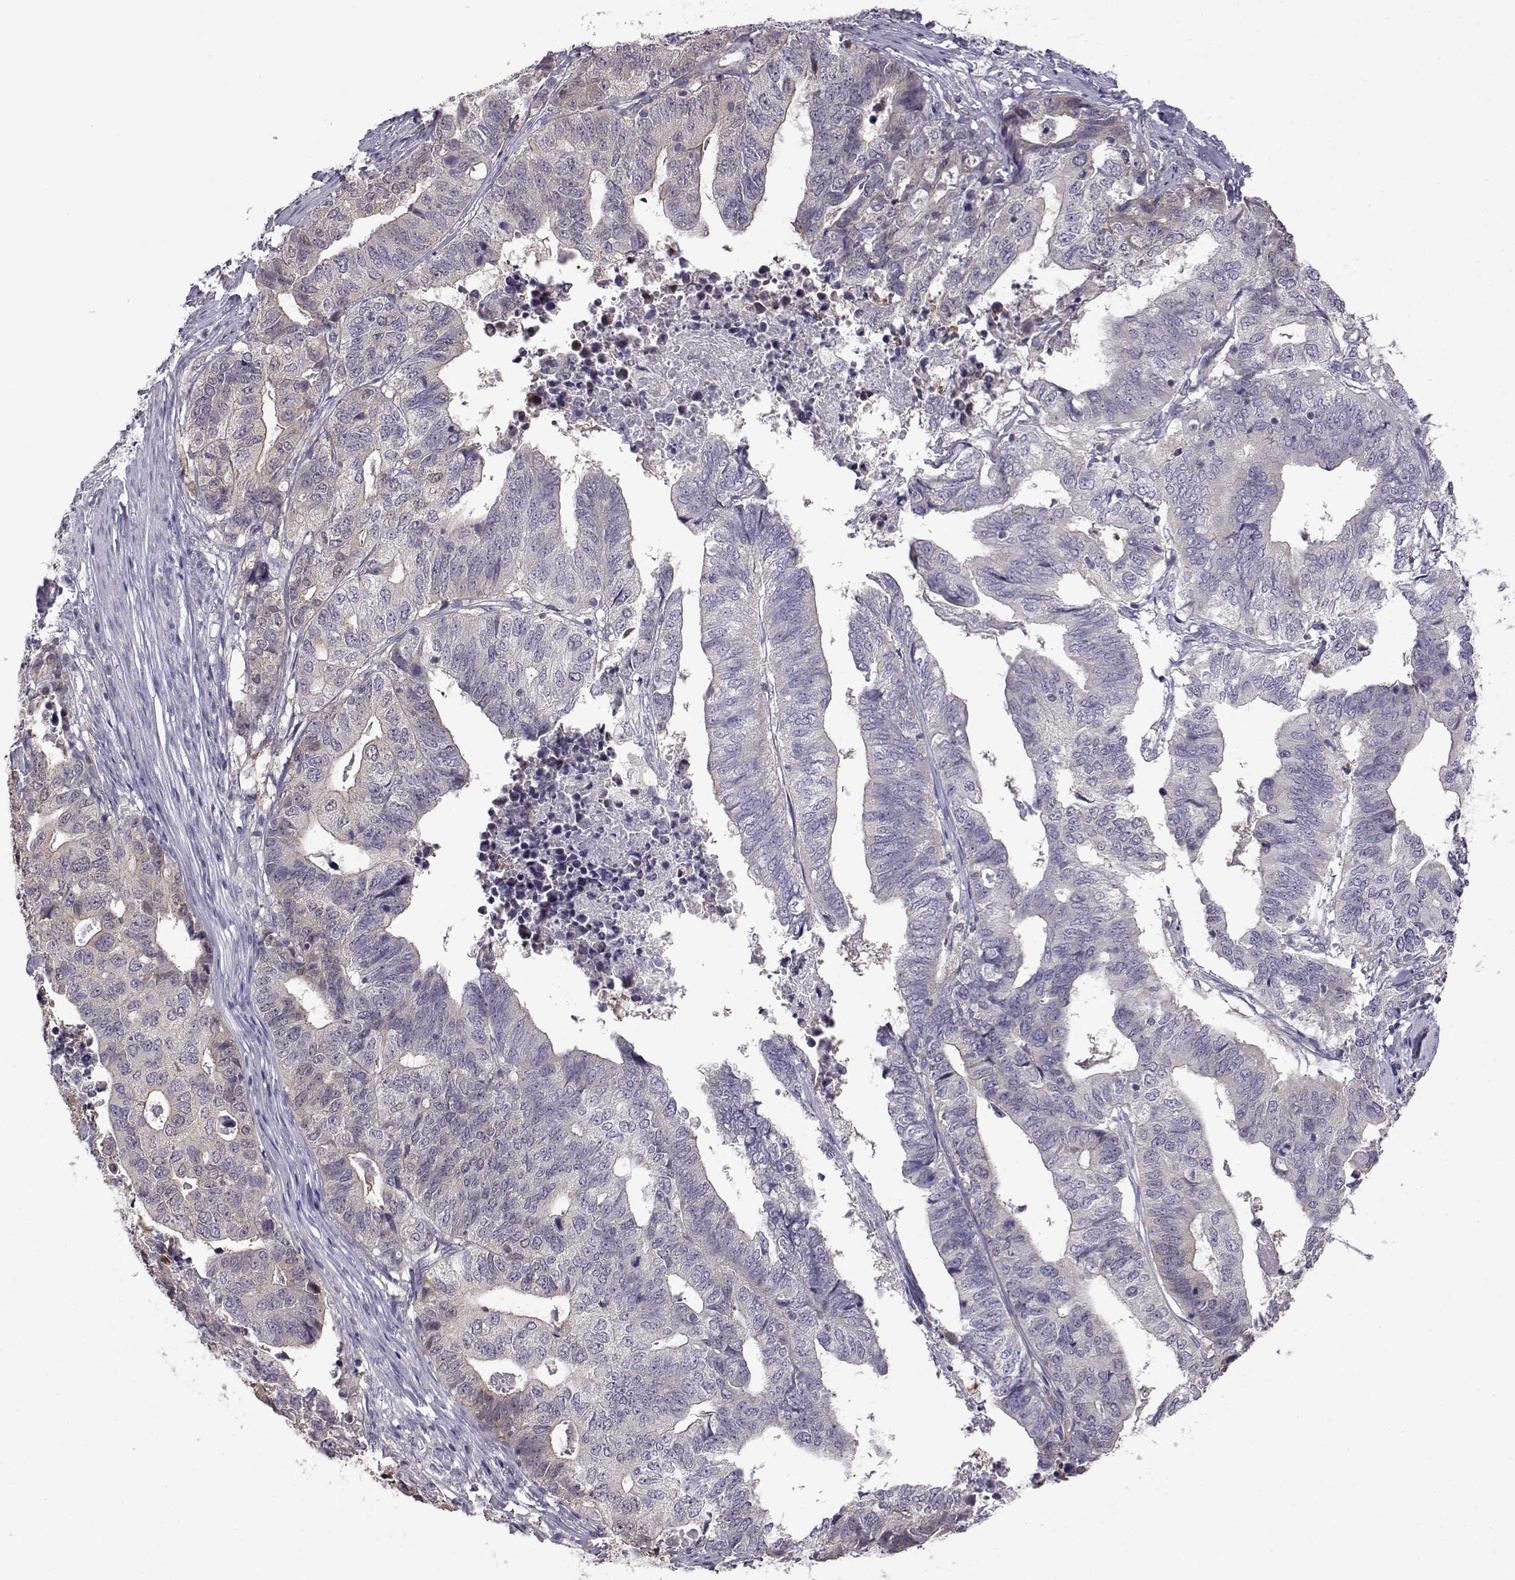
{"staining": {"intensity": "negative", "quantity": "none", "location": "none"}, "tissue": "stomach cancer", "cell_type": "Tumor cells", "image_type": "cancer", "snomed": [{"axis": "morphology", "description": "Adenocarcinoma, NOS"}, {"axis": "topography", "description": "Stomach, upper"}], "caption": "The image reveals no significant expression in tumor cells of adenocarcinoma (stomach).", "gene": "VGF", "patient": {"sex": "female", "age": 67}}